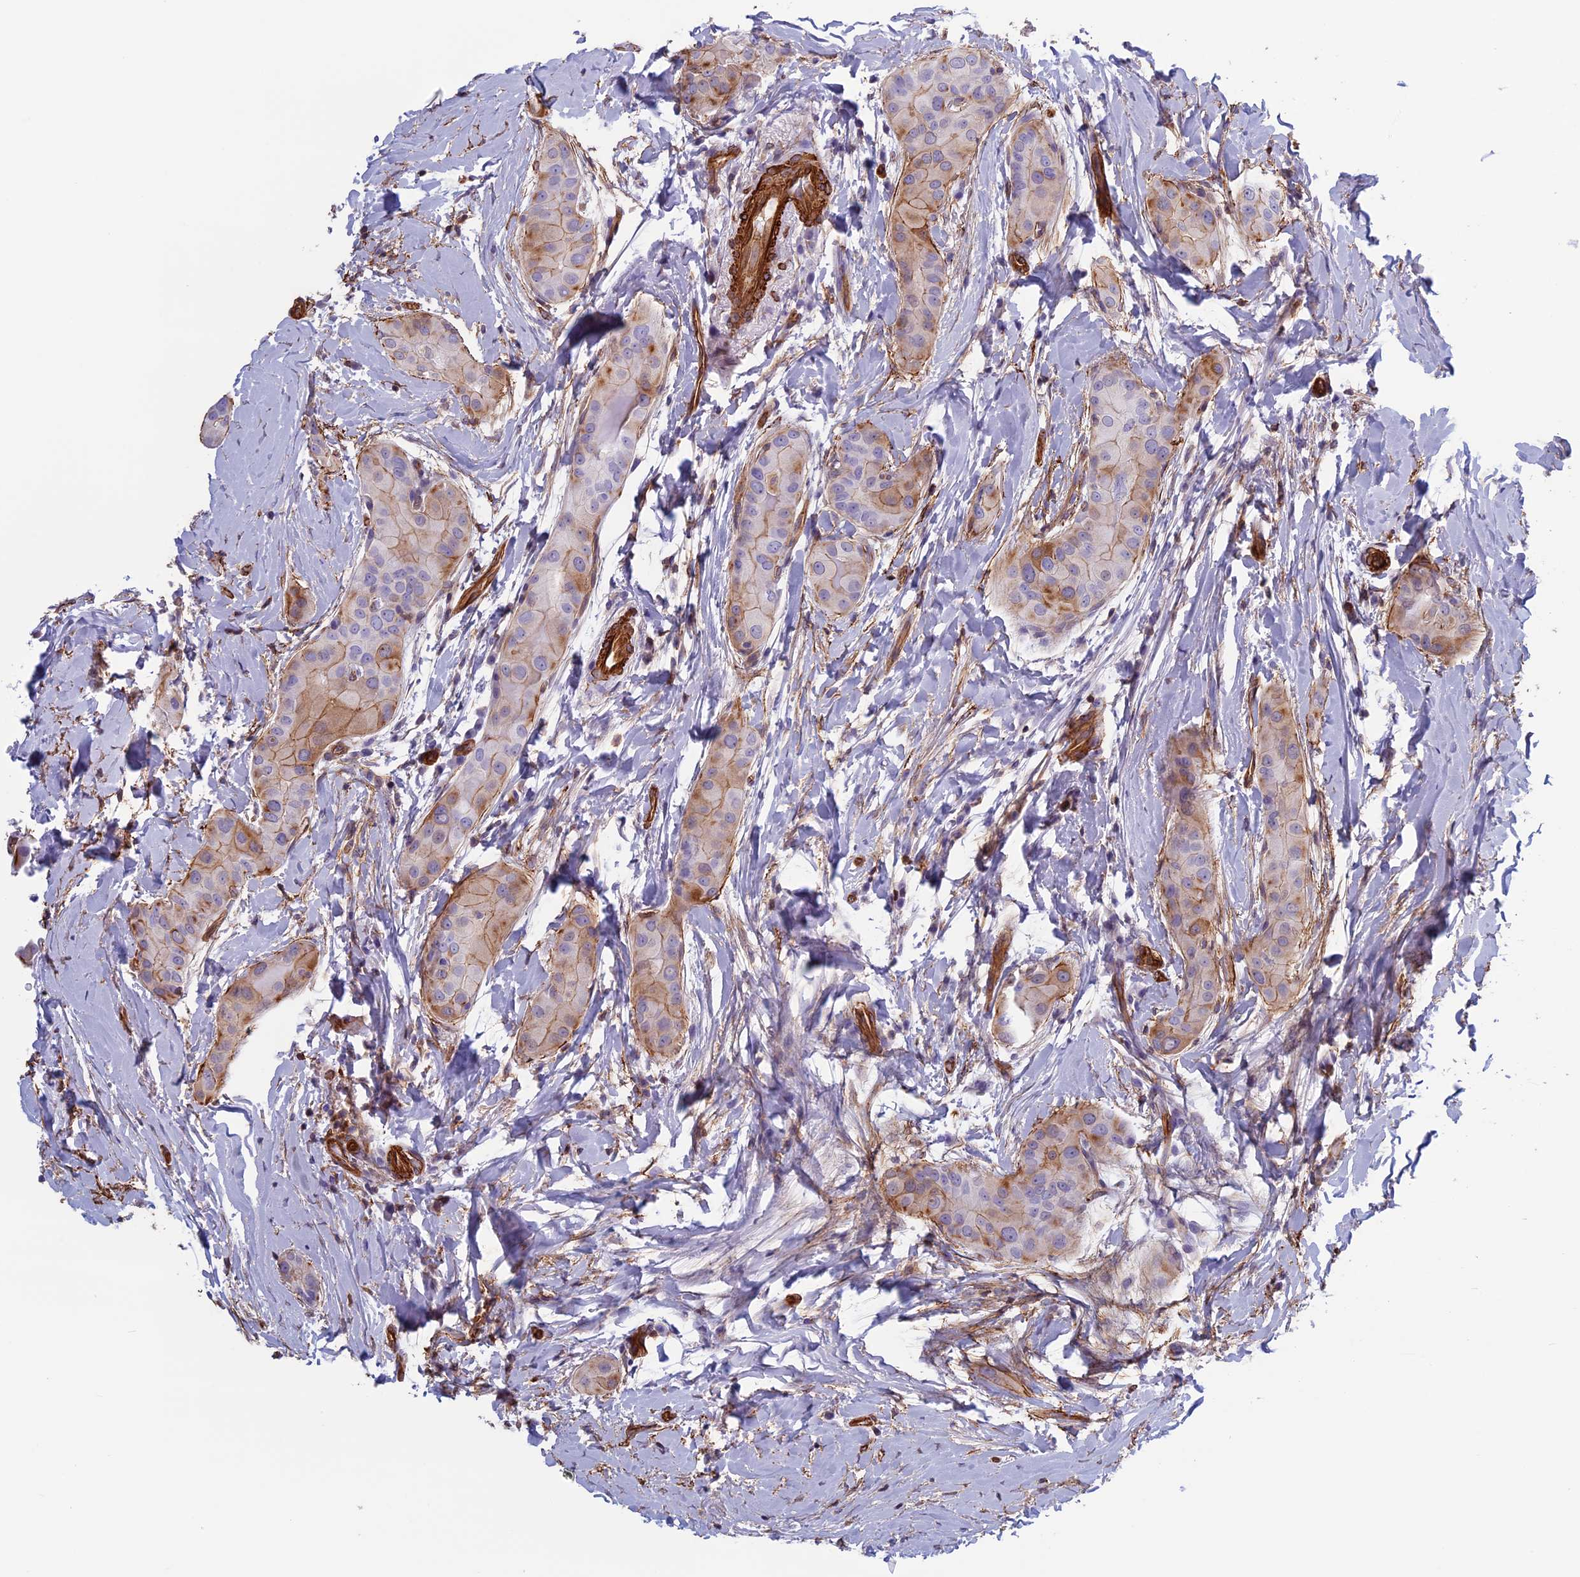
{"staining": {"intensity": "weak", "quantity": "25%-75%", "location": "cytoplasmic/membranous"}, "tissue": "thyroid cancer", "cell_type": "Tumor cells", "image_type": "cancer", "snomed": [{"axis": "morphology", "description": "Papillary adenocarcinoma, NOS"}, {"axis": "topography", "description": "Thyroid gland"}], "caption": "Protein expression analysis of human thyroid cancer reveals weak cytoplasmic/membranous staining in approximately 25%-75% of tumor cells. The staining is performed using DAB brown chromogen to label protein expression. The nuclei are counter-stained blue using hematoxylin.", "gene": "ANGPTL2", "patient": {"sex": "male", "age": 33}}